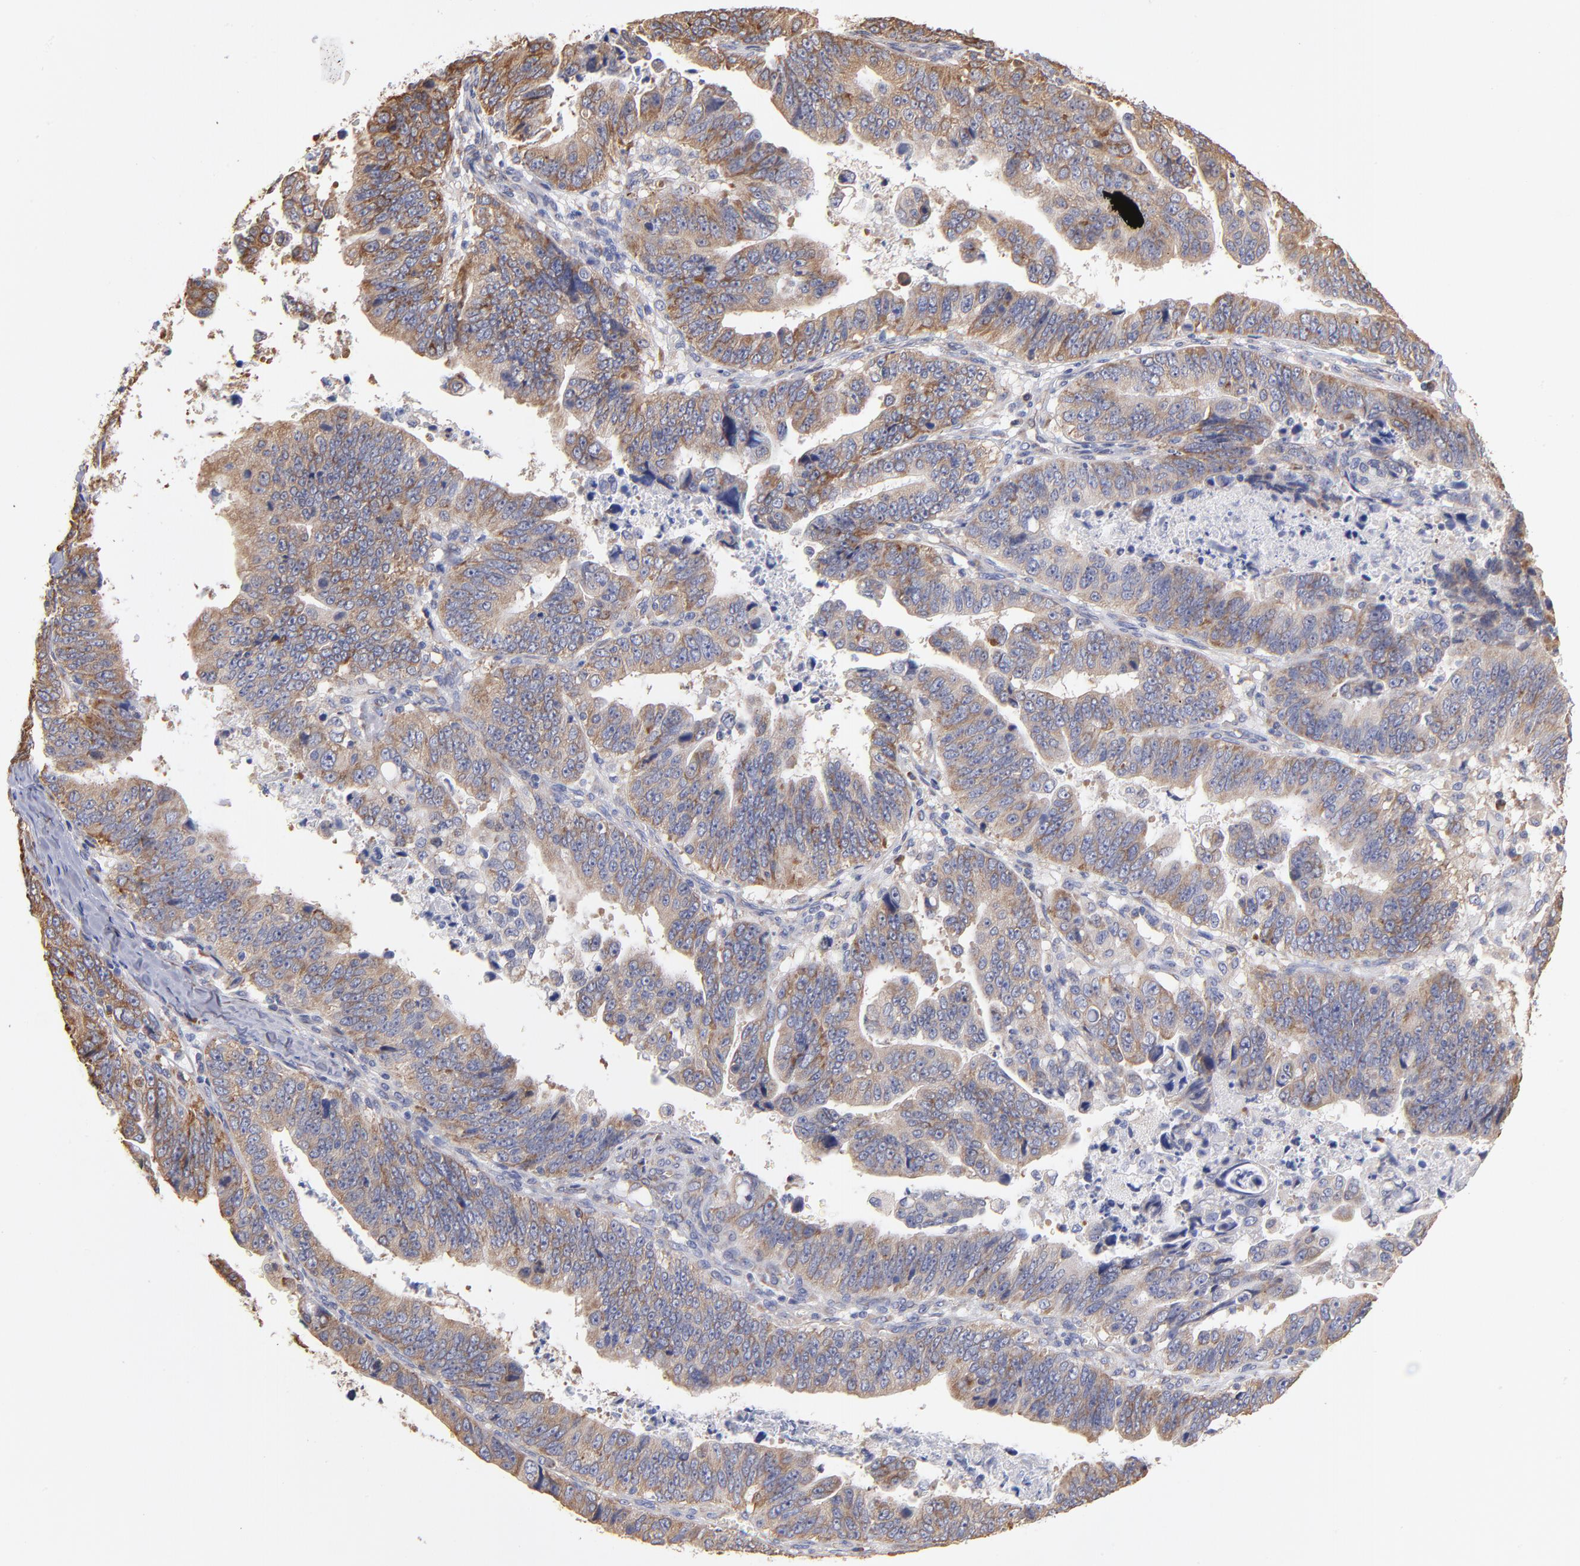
{"staining": {"intensity": "moderate", "quantity": "25%-75%", "location": "cytoplasmic/membranous"}, "tissue": "stomach cancer", "cell_type": "Tumor cells", "image_type": "cancer", "snomed": [{"axis": "morphology", "description": "Adenocarcinoma, NOS"}, {"axis": "topography", "description": "Stomach, upper"}], "caption": "An immunohistochemistry (IHC) image of tumor tissue is shown. Protein staining in brown shows moderate cytoplasmic/membranous positivity in stomach adenocarcinoma within tumor cells. Nuclei are stained in blue.", "gene": "RPL9", "patient": {"sex": "female", "age": 50}}